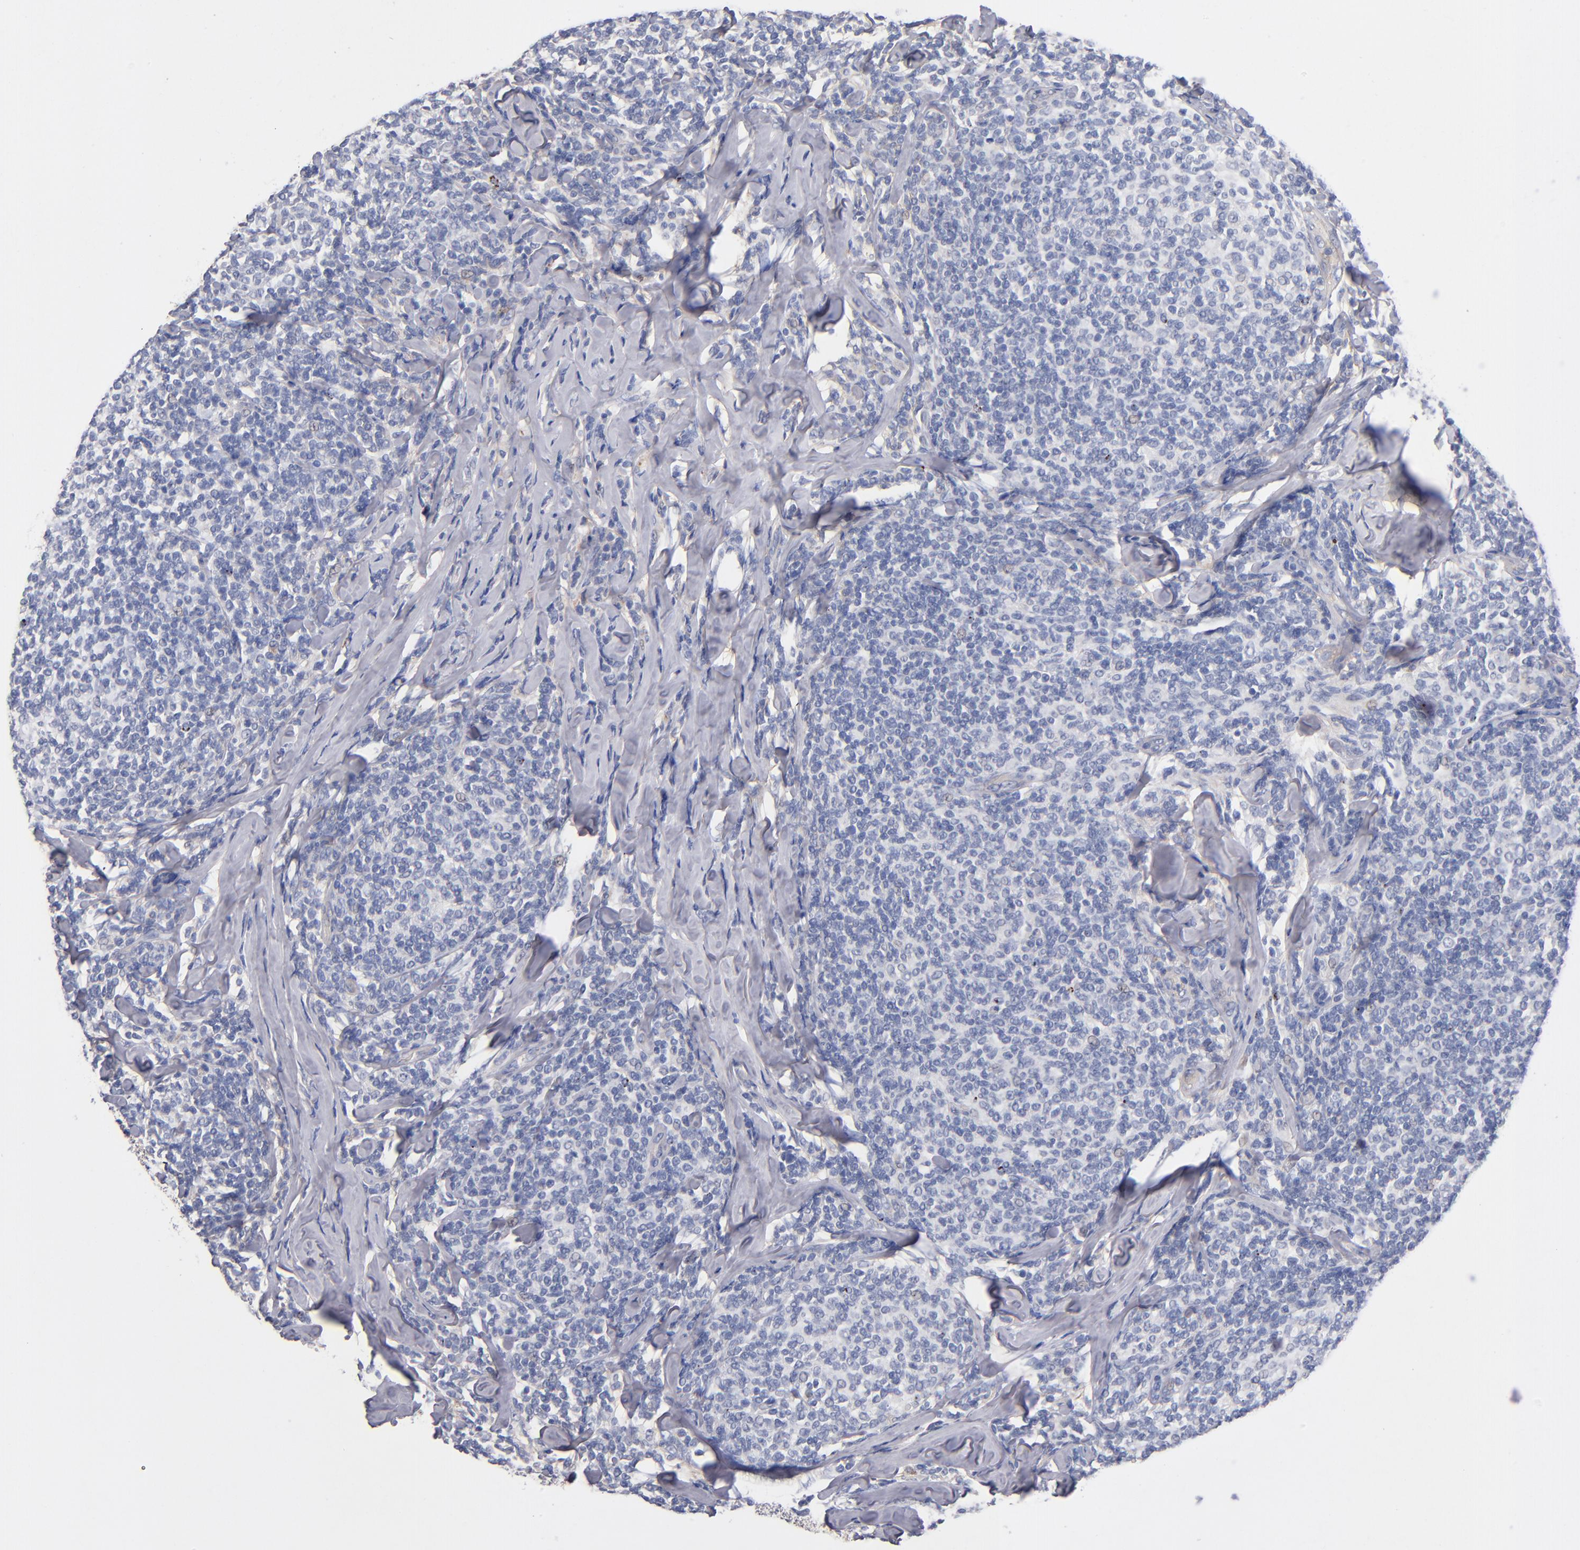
{"staining": {"intensity": "negative", "quantity": "none", "location": "none"}, "tissue": "lymphoma", "cell_type": "Tumor cells", "image_type": "cancer", "snomed": [{"axis": "morphology", "description": "Malignant lymphoma, non-Hodgkin's type, Low grade"}, {"axis": "topography", "description": "Lymph node"}], "caption": "A micrograph of lymphoma stained for a protein reveals no brown staining in tumor cells. (DAB IHC, high magnification).", "gene": "PLSCR4", "patient": {"sex": "female", "age": 56}}